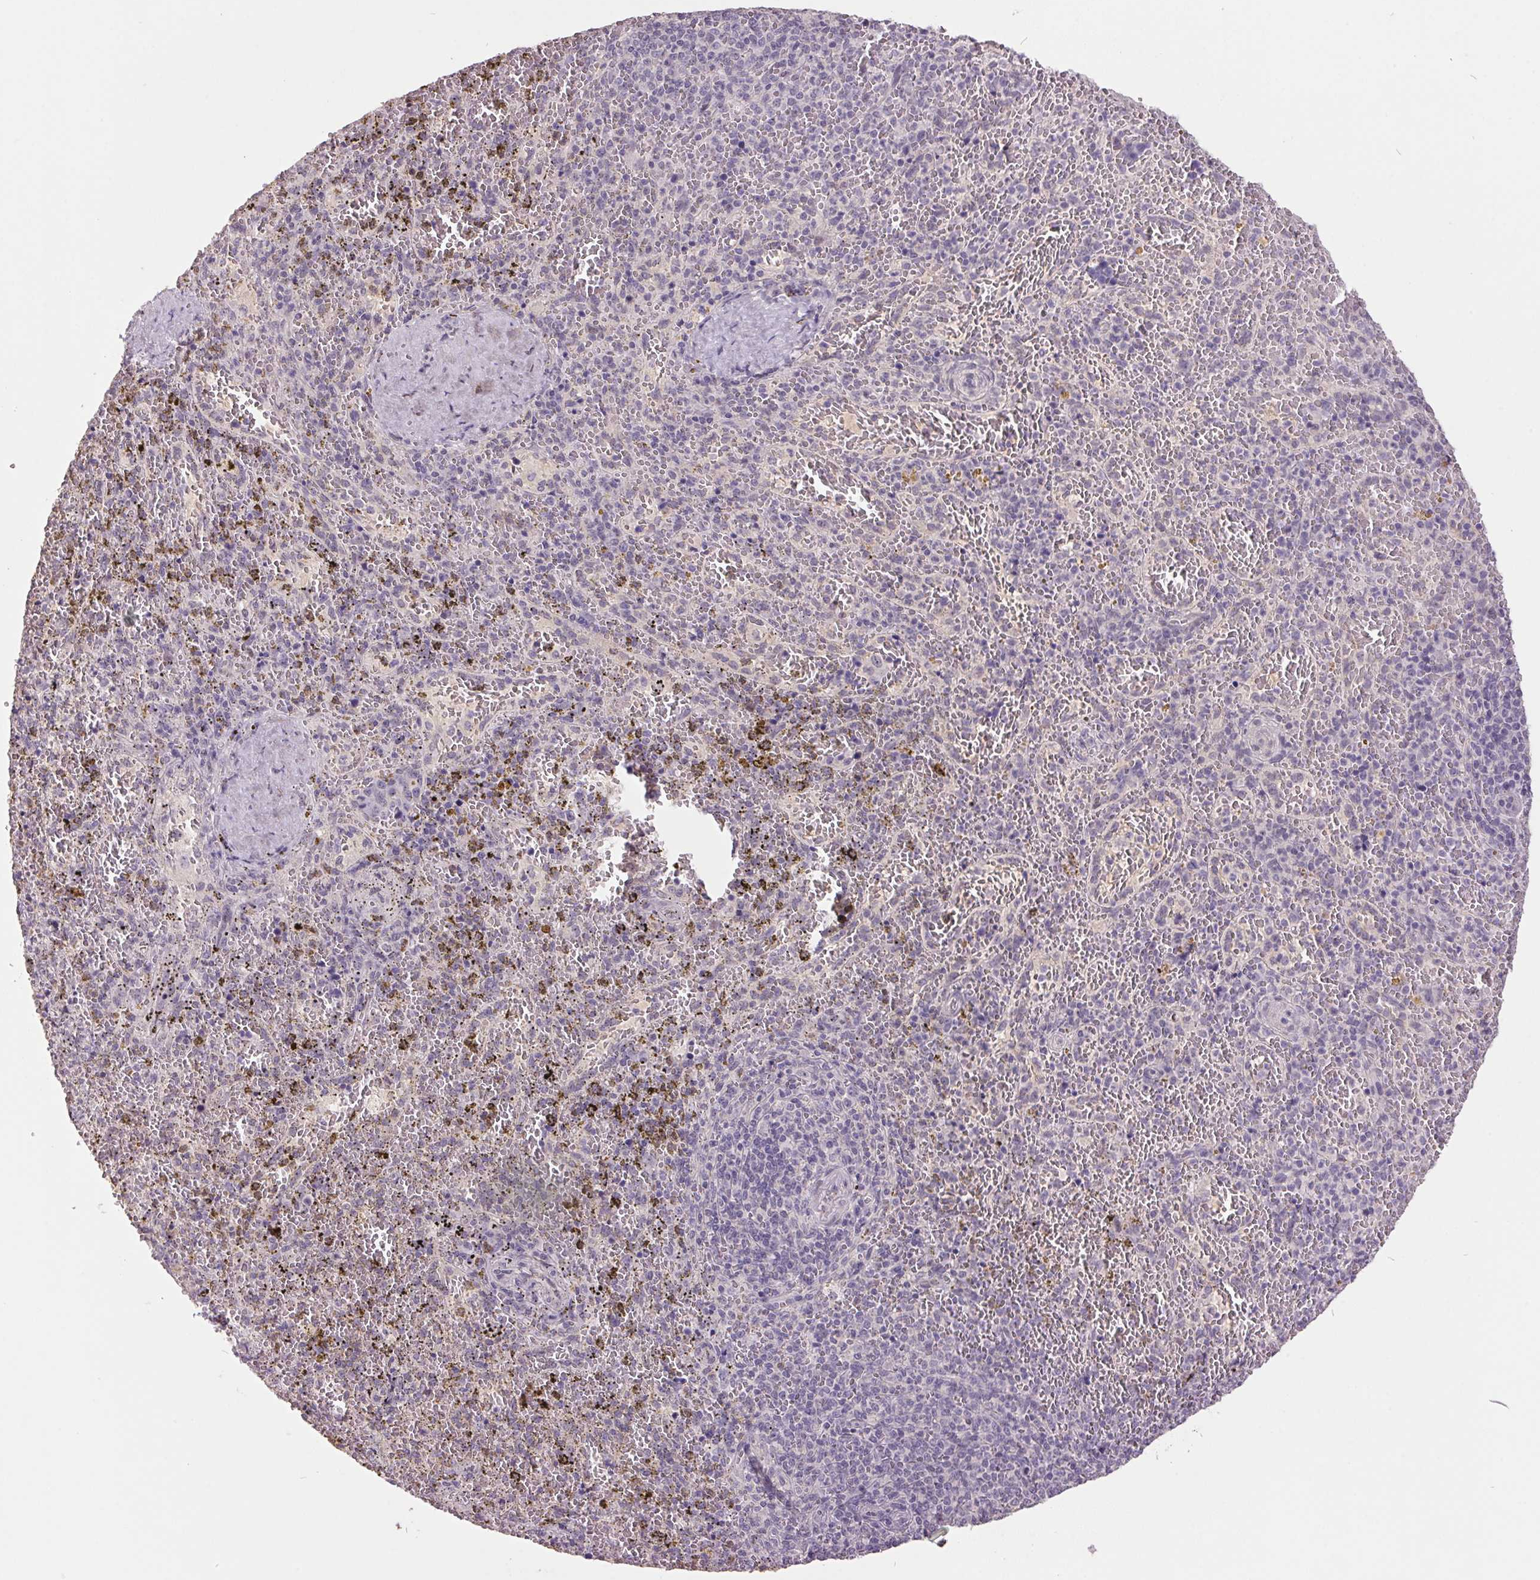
{"staining": {"intensity": "negative", "quantity": "none", "location": "none"}, "tissue": "spleen", "cell_type": "Cells in red pulp", "image_type": "normal", "snomed": [{"axis": "morphology", "description": "Normal tissue, NOS"}, {"axis": "topography", "description": "Spleen"}], "caption": "Immunohistochemical staining of benign human spleen displays no significant expression in cells in red pulp. Nuclei are stained in blue.", "gene": "C2orf16", "patient": {"sex": "female", "age": 50}}